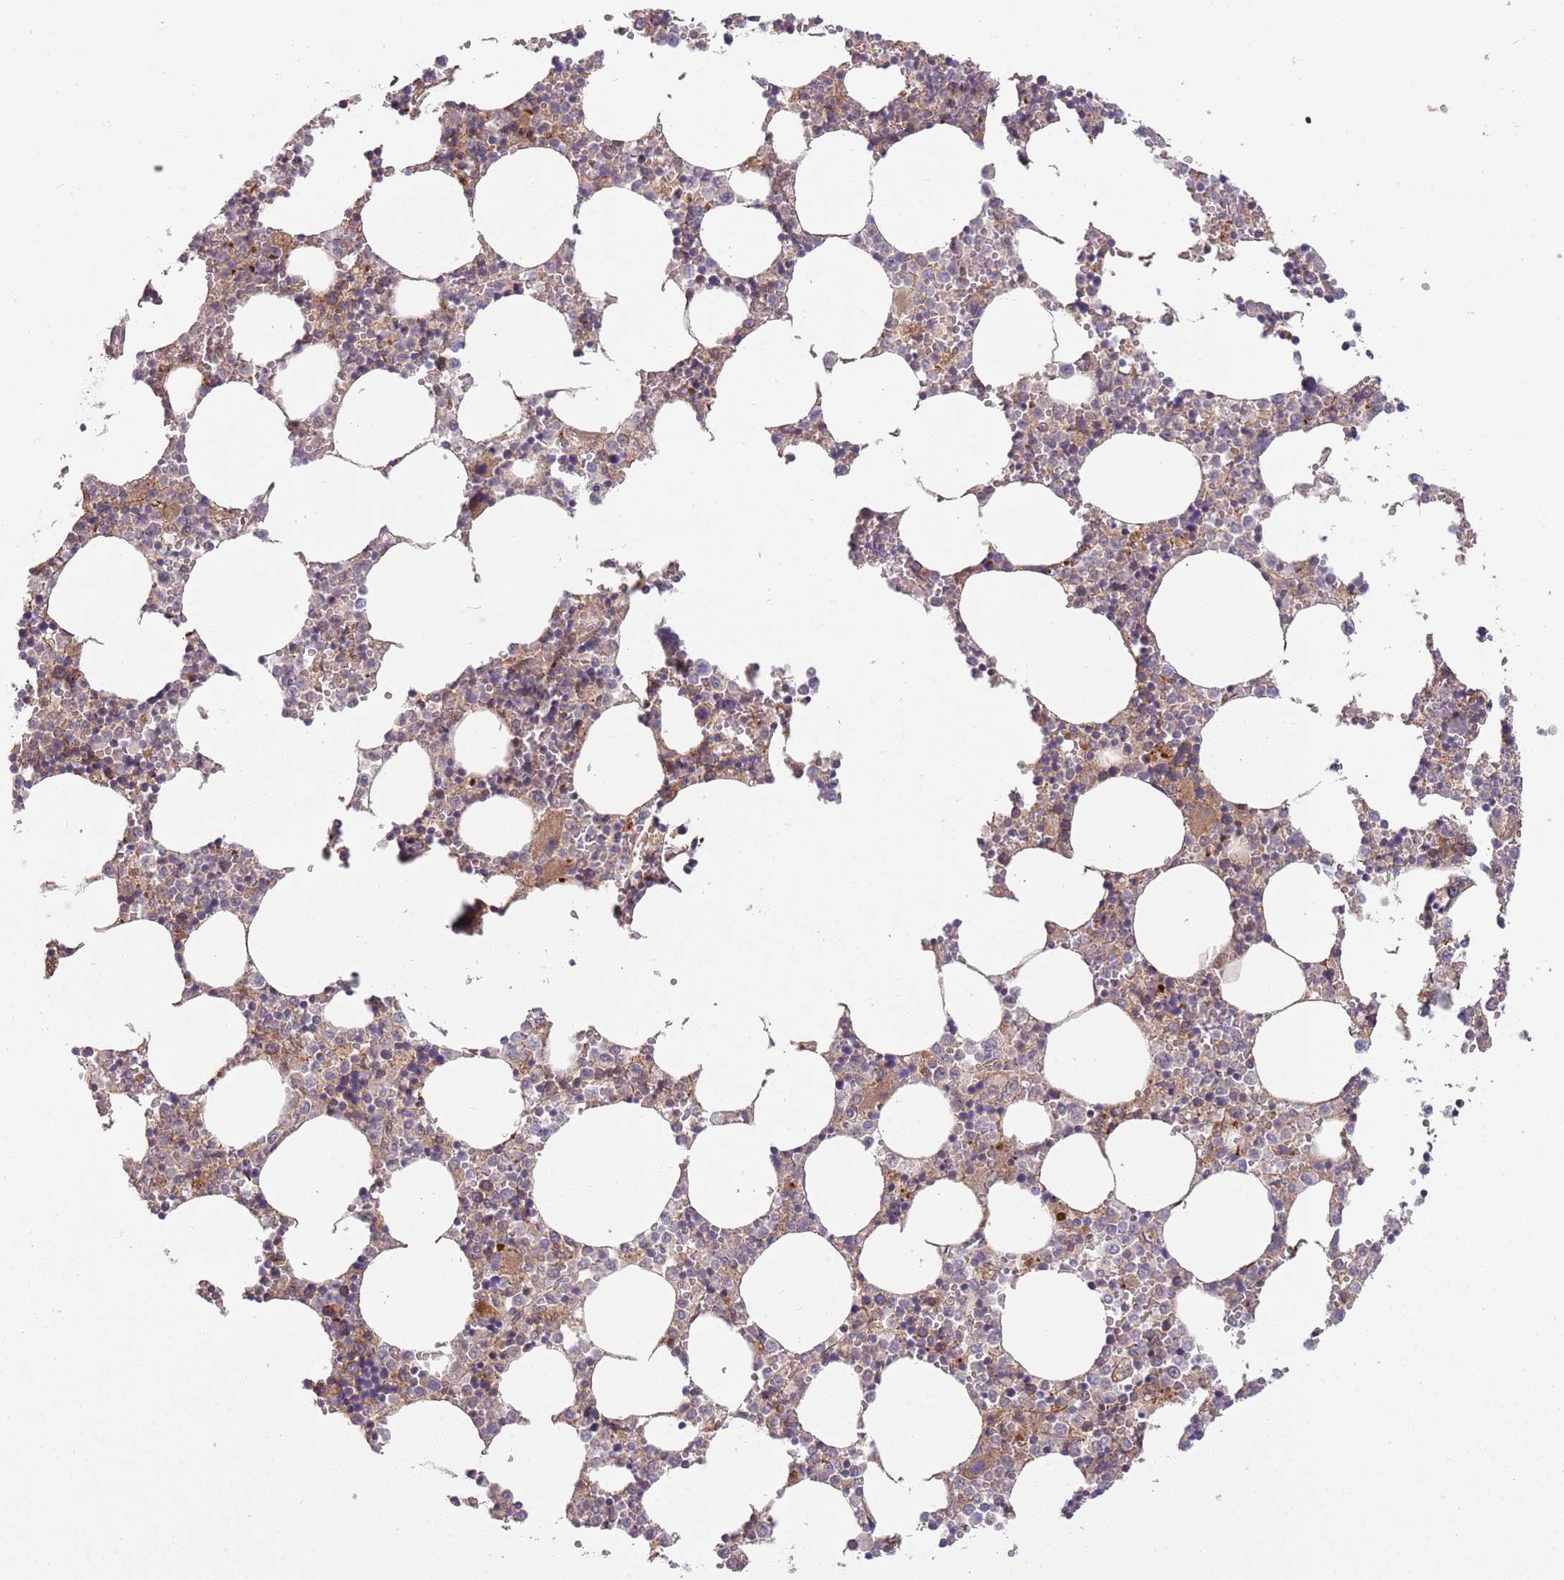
{"staining": {"intensity": "moderate", "quantity": "25%-75%", "location": "cytoplasmic/membranous"}, "tissue": "bone marrow", "cell_type": "Hematopoietic cells", "image_type": "normal", "snomed": [{"axis": "morphology", "description": "Normal tissue, NOS"}, {"axis": "topography", "description": "Bone marrow"}], "caption": "Immunohistochemistry of normal bone marrow shows medium levels of moderate cytoplasmic/membranous staining in approximately 25%-75% of hematopoietic cells.", "gene": "NT5DC4", "patient": {"sex": "female", "age": 64}}